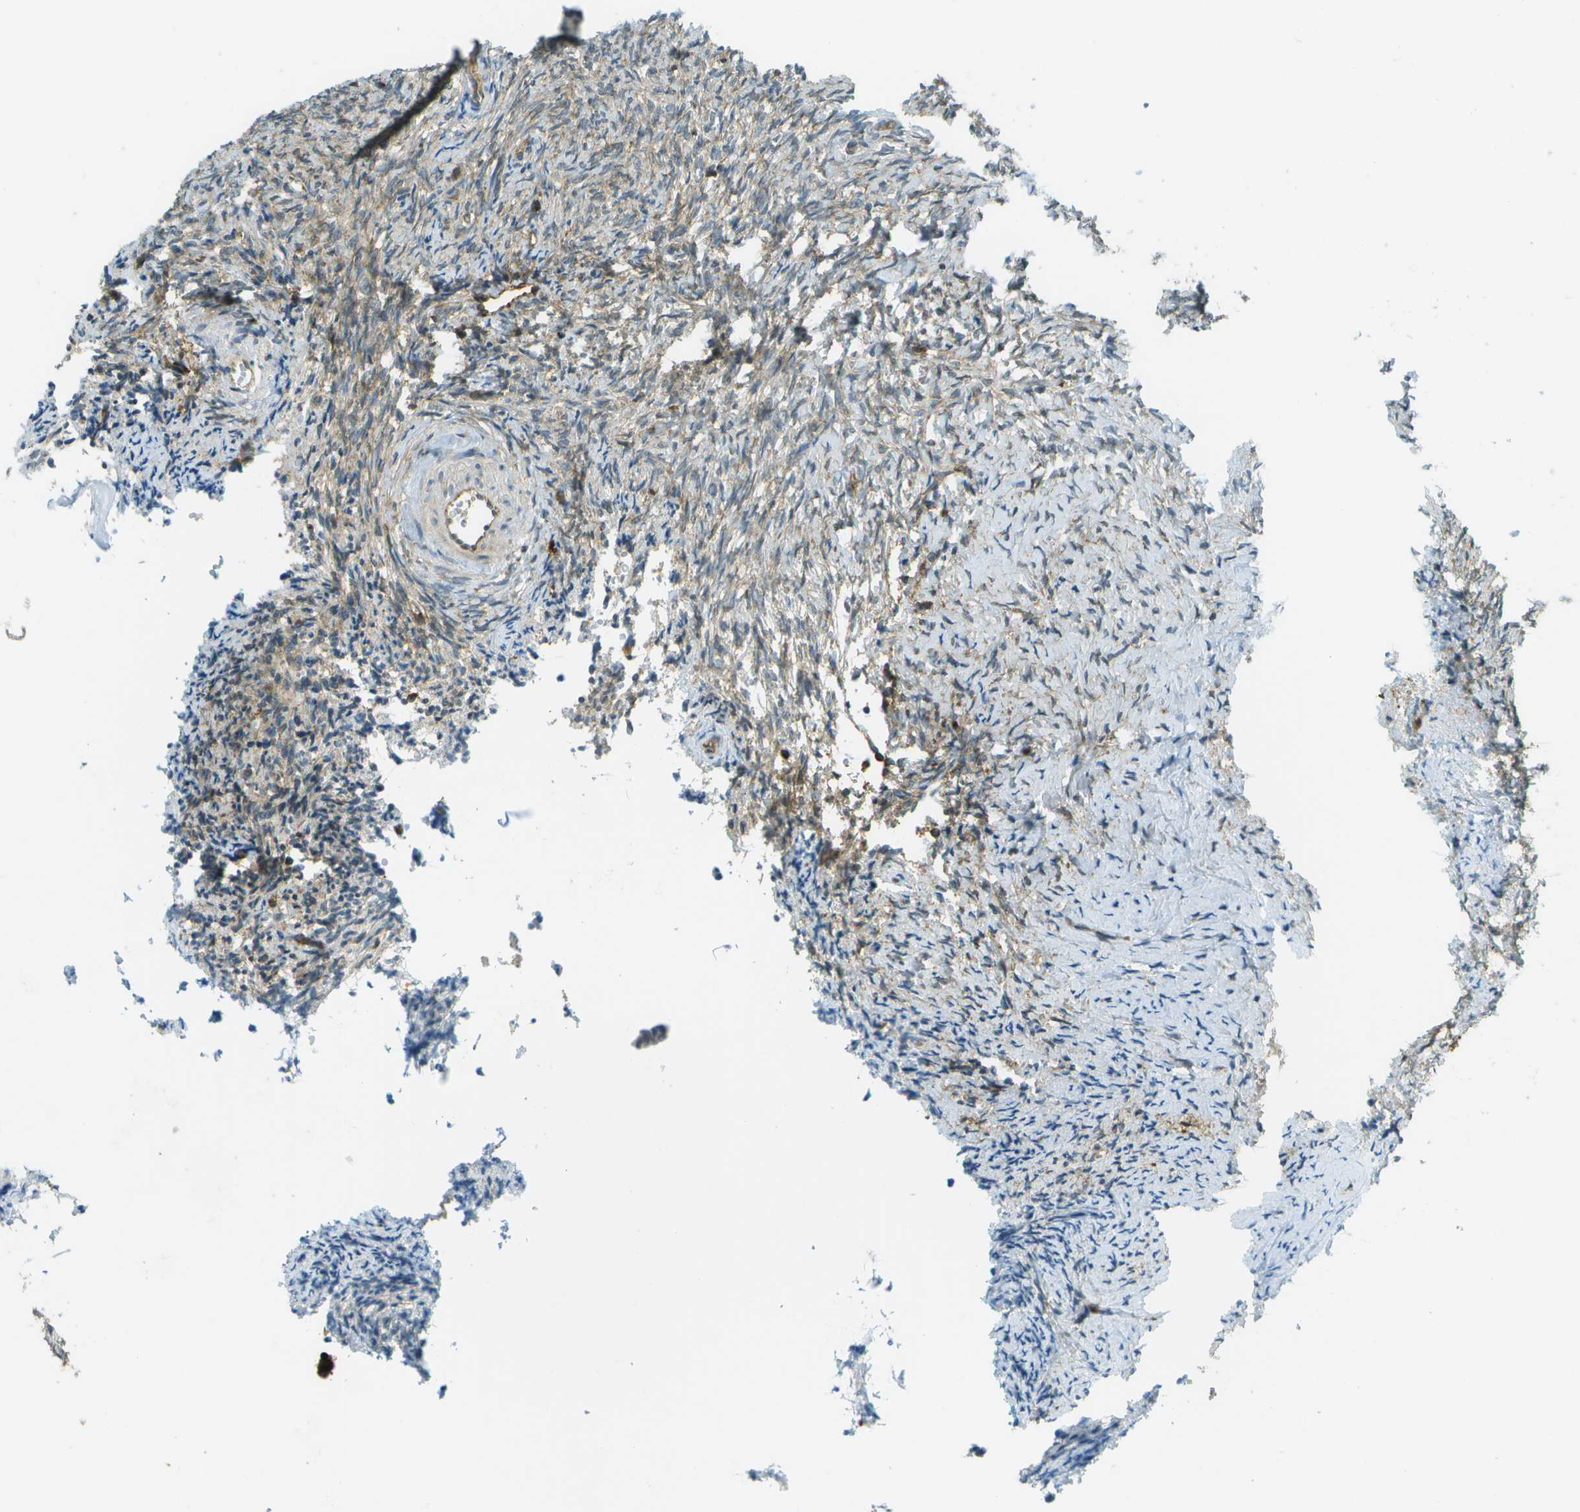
{"staining": {"intensity": "negative", "quantity": "none", "location": "none"}, "tissue": "ovary", "cell_type": "Ovarian stroma cells", "image_type": "normal", "snomed": [{"axis": "morphology", "description": "Normal tissue, NOS"}, {"axis": "topography", "description": "Ovary"}], "caption": "This is a photomicrograph of IHC staining of benign ovary, which shows no expression in ovarian stroma cells. (DAB (3,3'-diaminobenzidine) IHC visualized using brightfield microscopy, high magnification).", "gene": "TMTC1", "patient": {"sex": "female", "age": 41}}